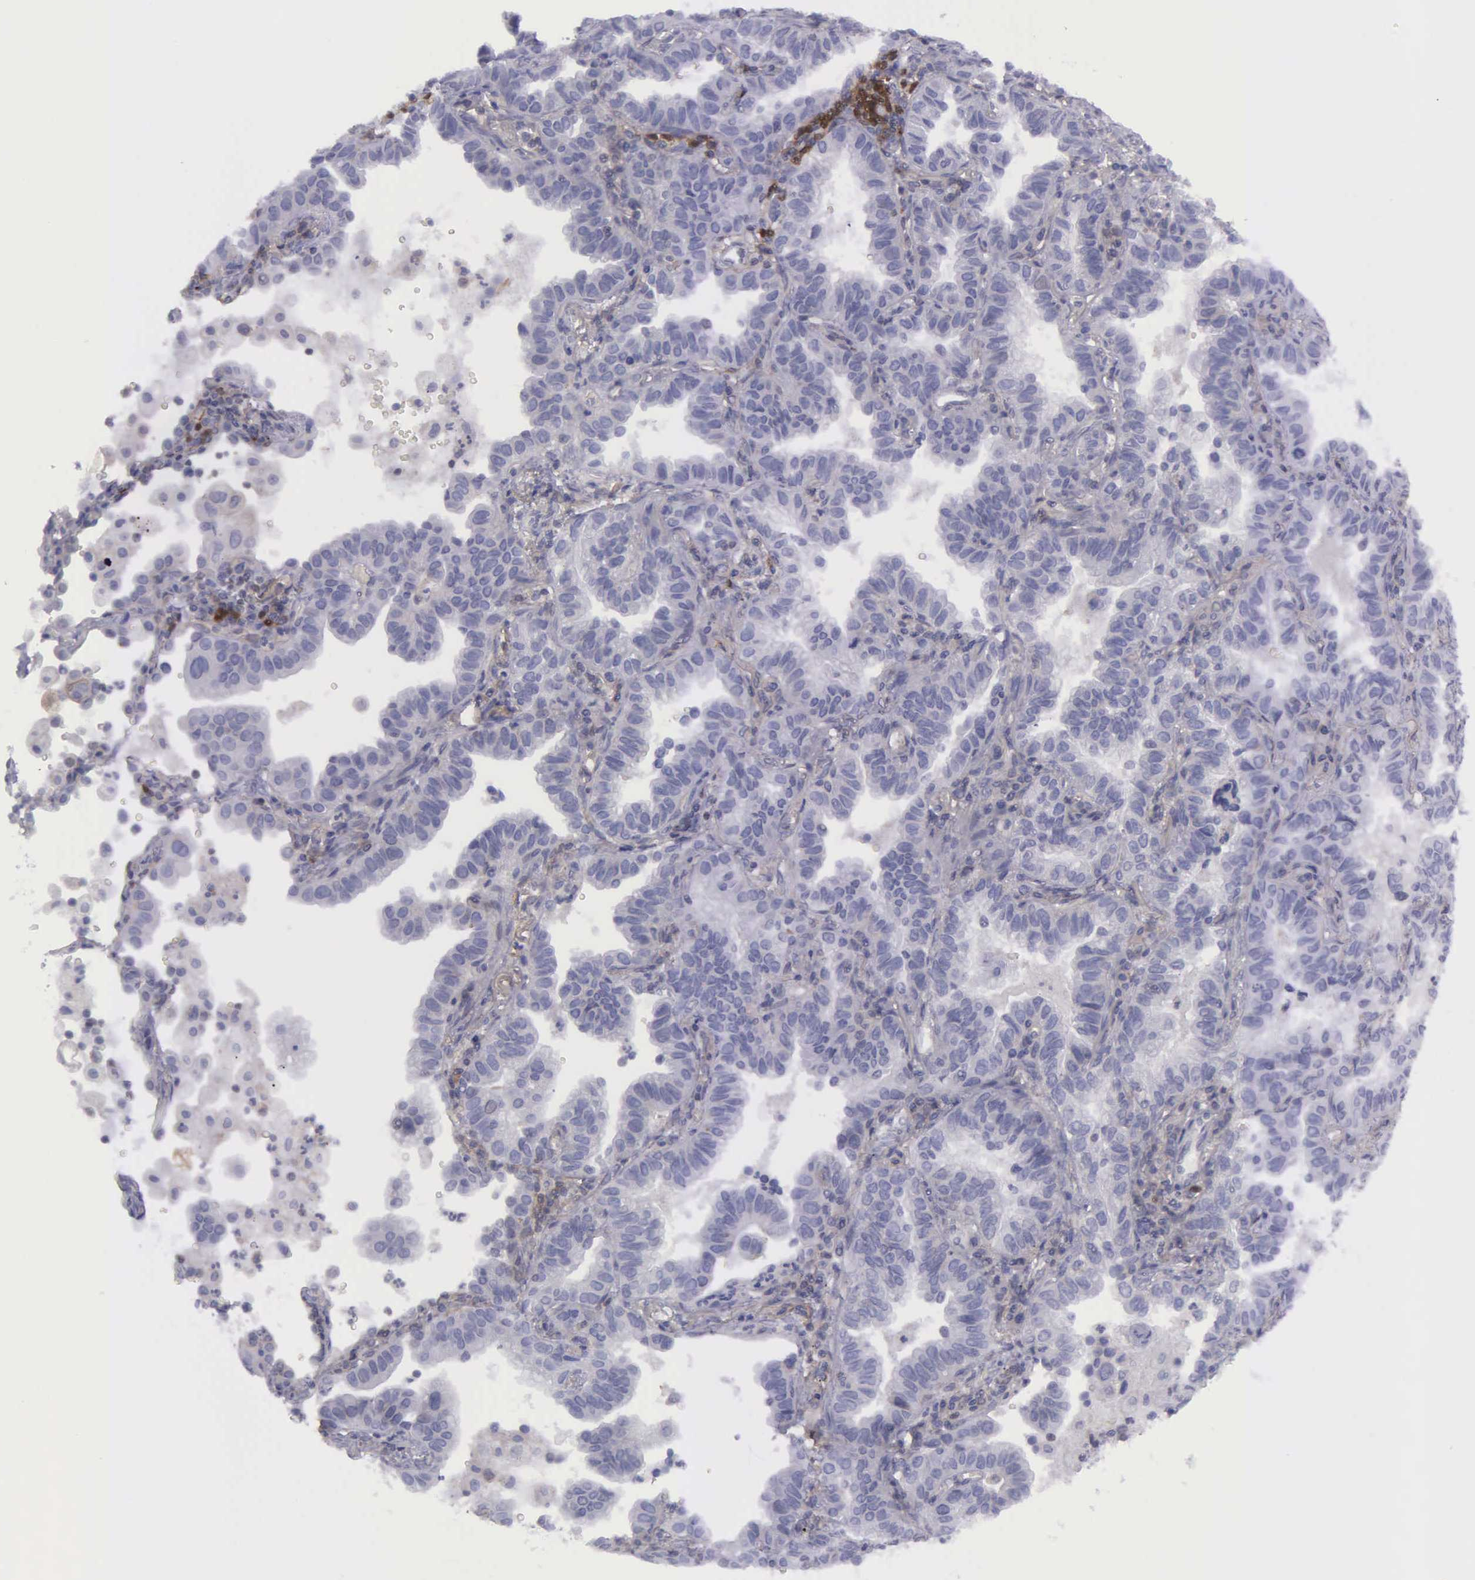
{"staining": {"intensity": "negative", "quantity": "none", "location": "none"}, "tissue": "lung cancer", "cell_type": "Tumor cells", "image_type": "cancer", "snomed": [{"axis": "morphology", "description": "Adenocarcinoma, NOS"}, {"axis": "topography", "description": "Lung"}], "caption": "A high-resolution histopathology image shows immunohistochemistry staining of lung cancer (adenocarcinoma), which demonstrates no significant staining in tumor cells.", "gene": "MICAL3", "patient": {"sex": "female", "age": 50}}